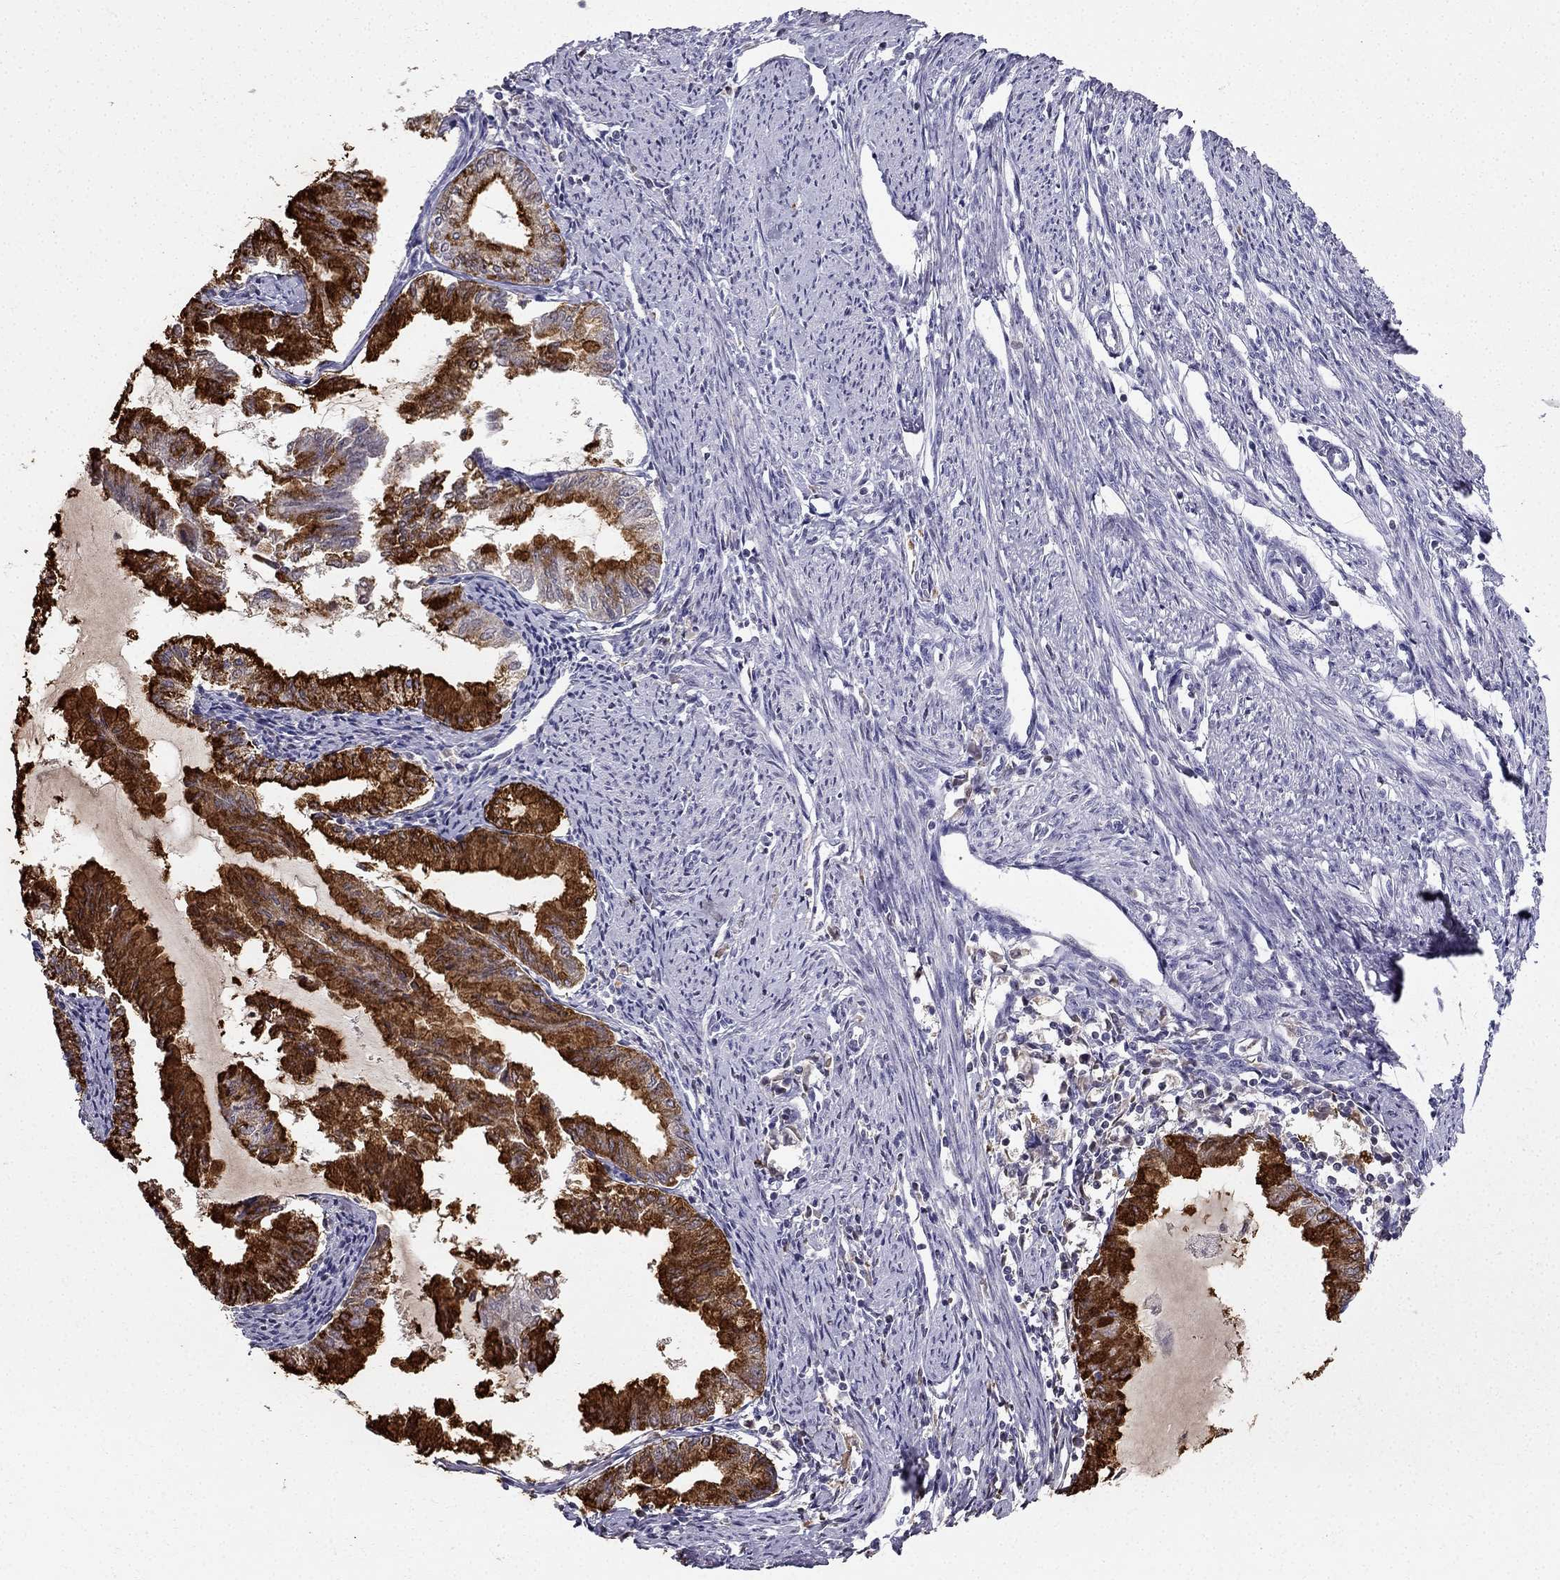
{"staining": {"intensity": "strong", "quantity": ">75%", "location": "cytoplasmic/membranous"}, "tissue": "endometrial cancer", "cell_type": "Tumor cells", "image_type": "cancer", "snomed": [{"axis": "morphology", "description": "Adenocarcinoma, NOS"}, {"axis": "topography", "description": "Endometrium"}], "caption": "A histopathology image of human adenocarcinoma (endometrial) stained for a protein displays strong cytoplasmic/membranous brown staining in tumor cells. (brown staining indicates protein expression, while blue staining denotes nuclei).", "gene": "TFF3", "patient": {"sex": "female", "age": 79}}